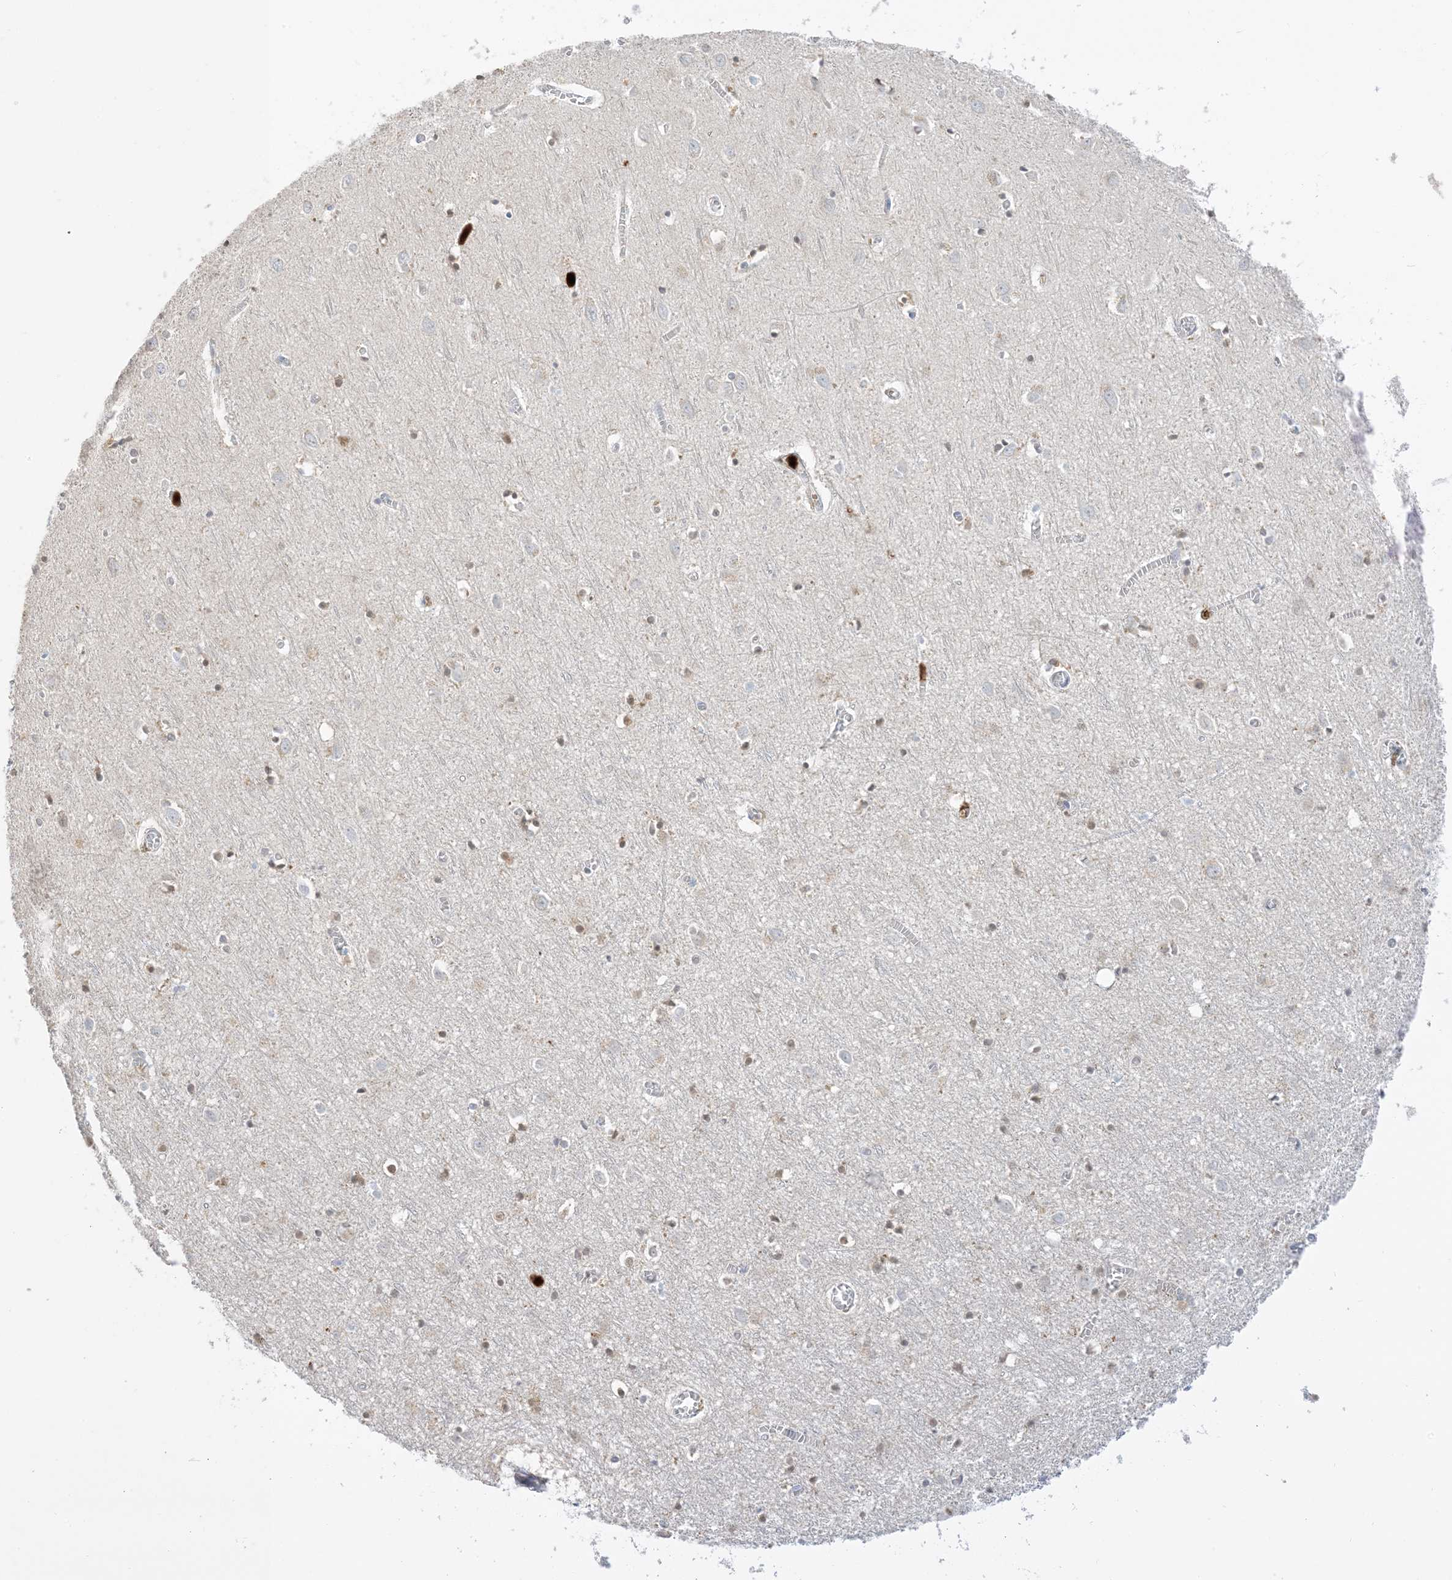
{"staining": {"intensity": "negative", "quantity": "none", "location": "none"}, "tissue": "cerebral cortex", "cell_type": "Endothelial cells", "image_type": "normal", "snomed": [{"axis": "morphology", "description": "Normal tissue, NOS"}, {"axis": "topography", "description": "Cerebral cortex"}], "caption": "Immunohistochemical staining of unremarkable human cerebral cortex reveals no significant staining in endothelial cells. (IHC, brightfield microscopy, high magnification).", "gene": "GCA", "patient": {"sex": "female", "age": 64}}